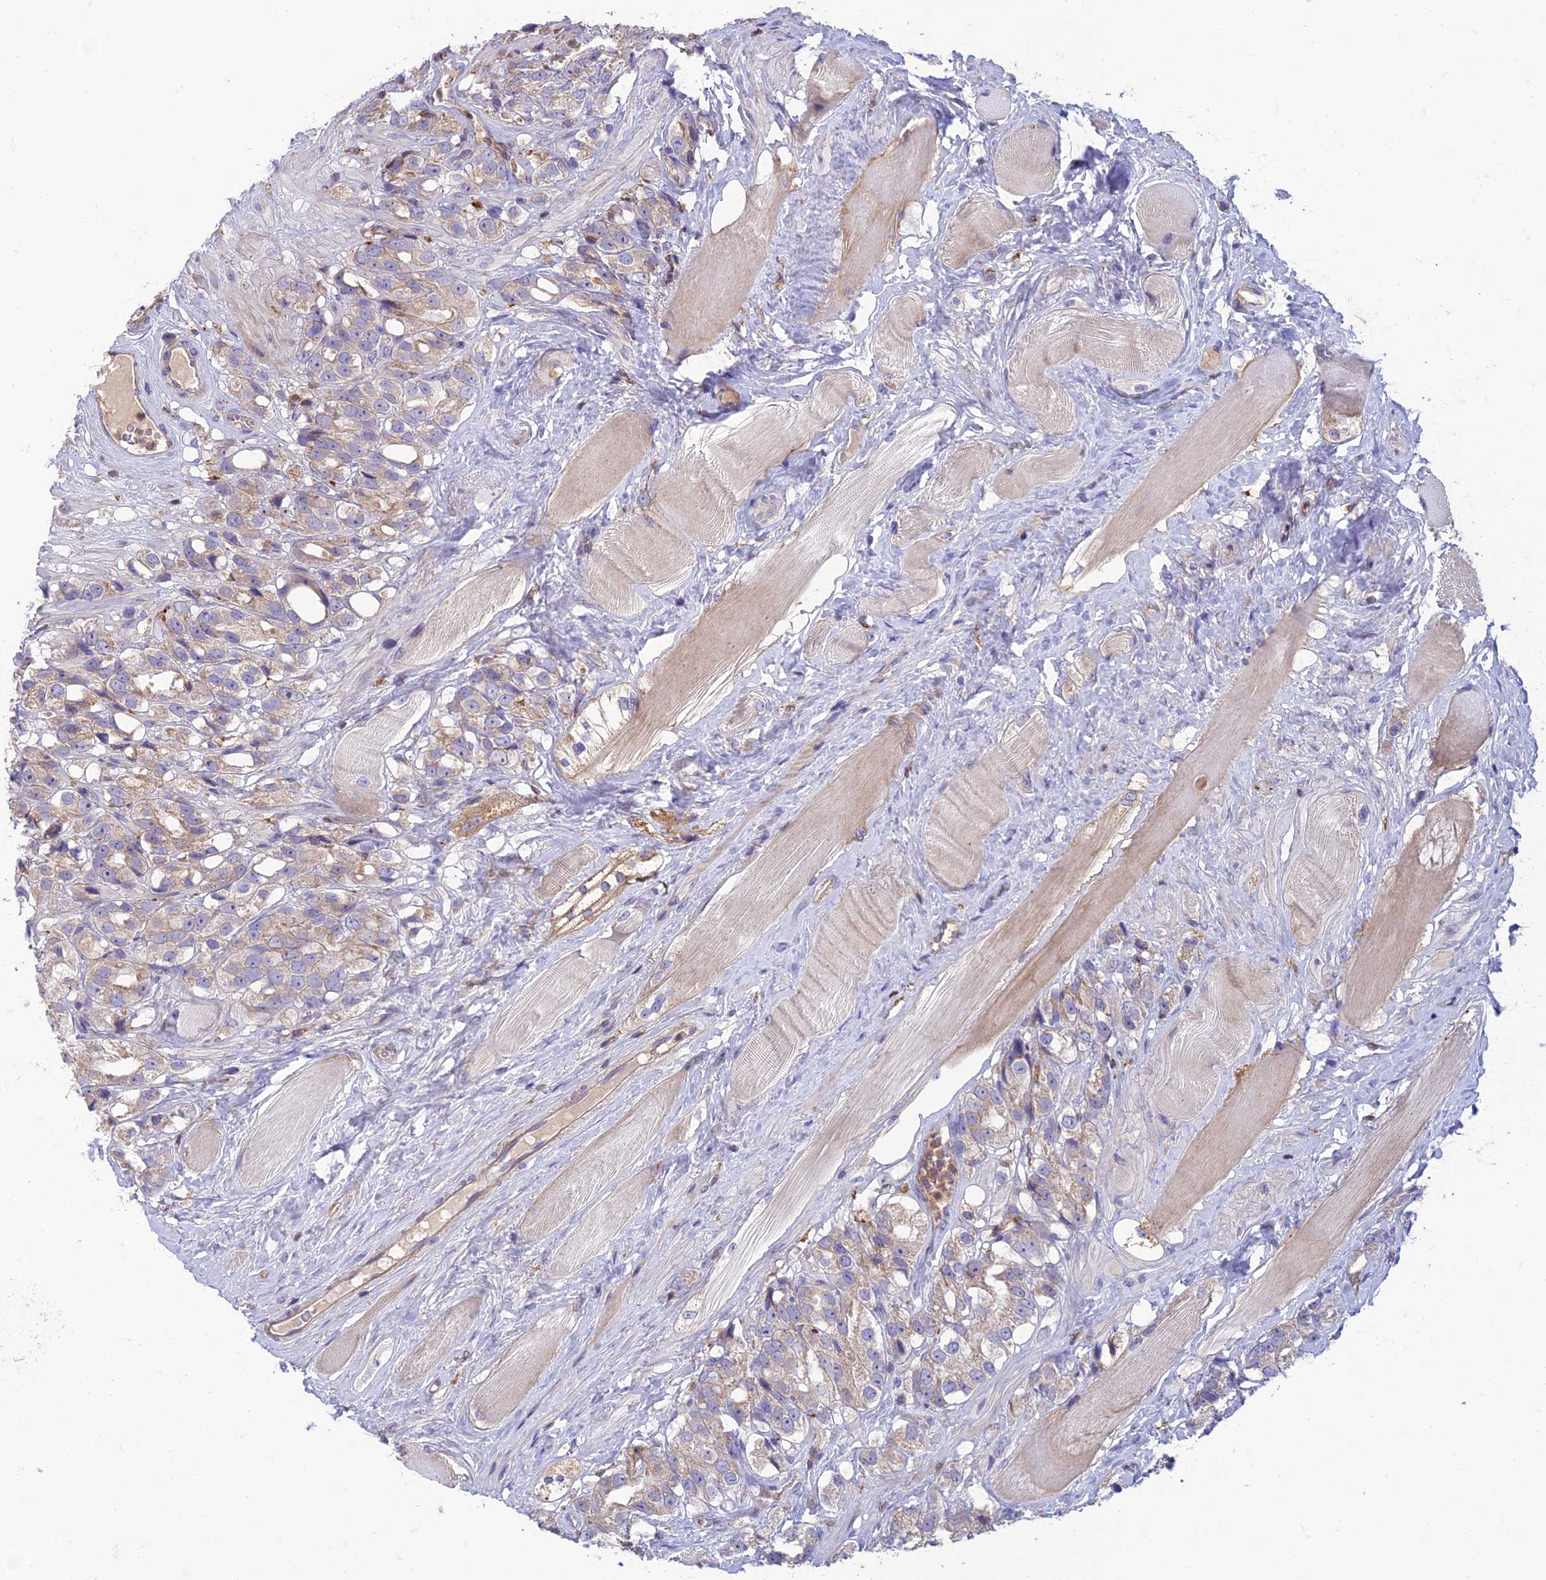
{"staining": {"intensity": "weak", "quantity": "25%-75%", "location": "cytoplasmic/membranous"}, "tissue": "prostate cancer", "cell_type": "Tumor cells", "image_type": "cancer", "snomed": [{"axis": "morphology", "description": "Adenocarcinoma, NOS"}, {"axis": "topography", "description": "Prostate"}], "caption": "Prostate adenocarcinoma stained for a protein (brown) reveals weak cytoplasmic/membranous positive staining in approximately 25%-75% of tumor cells.", "gene": "IRAK3", "patient": {"sex": "male", "age": 79}}